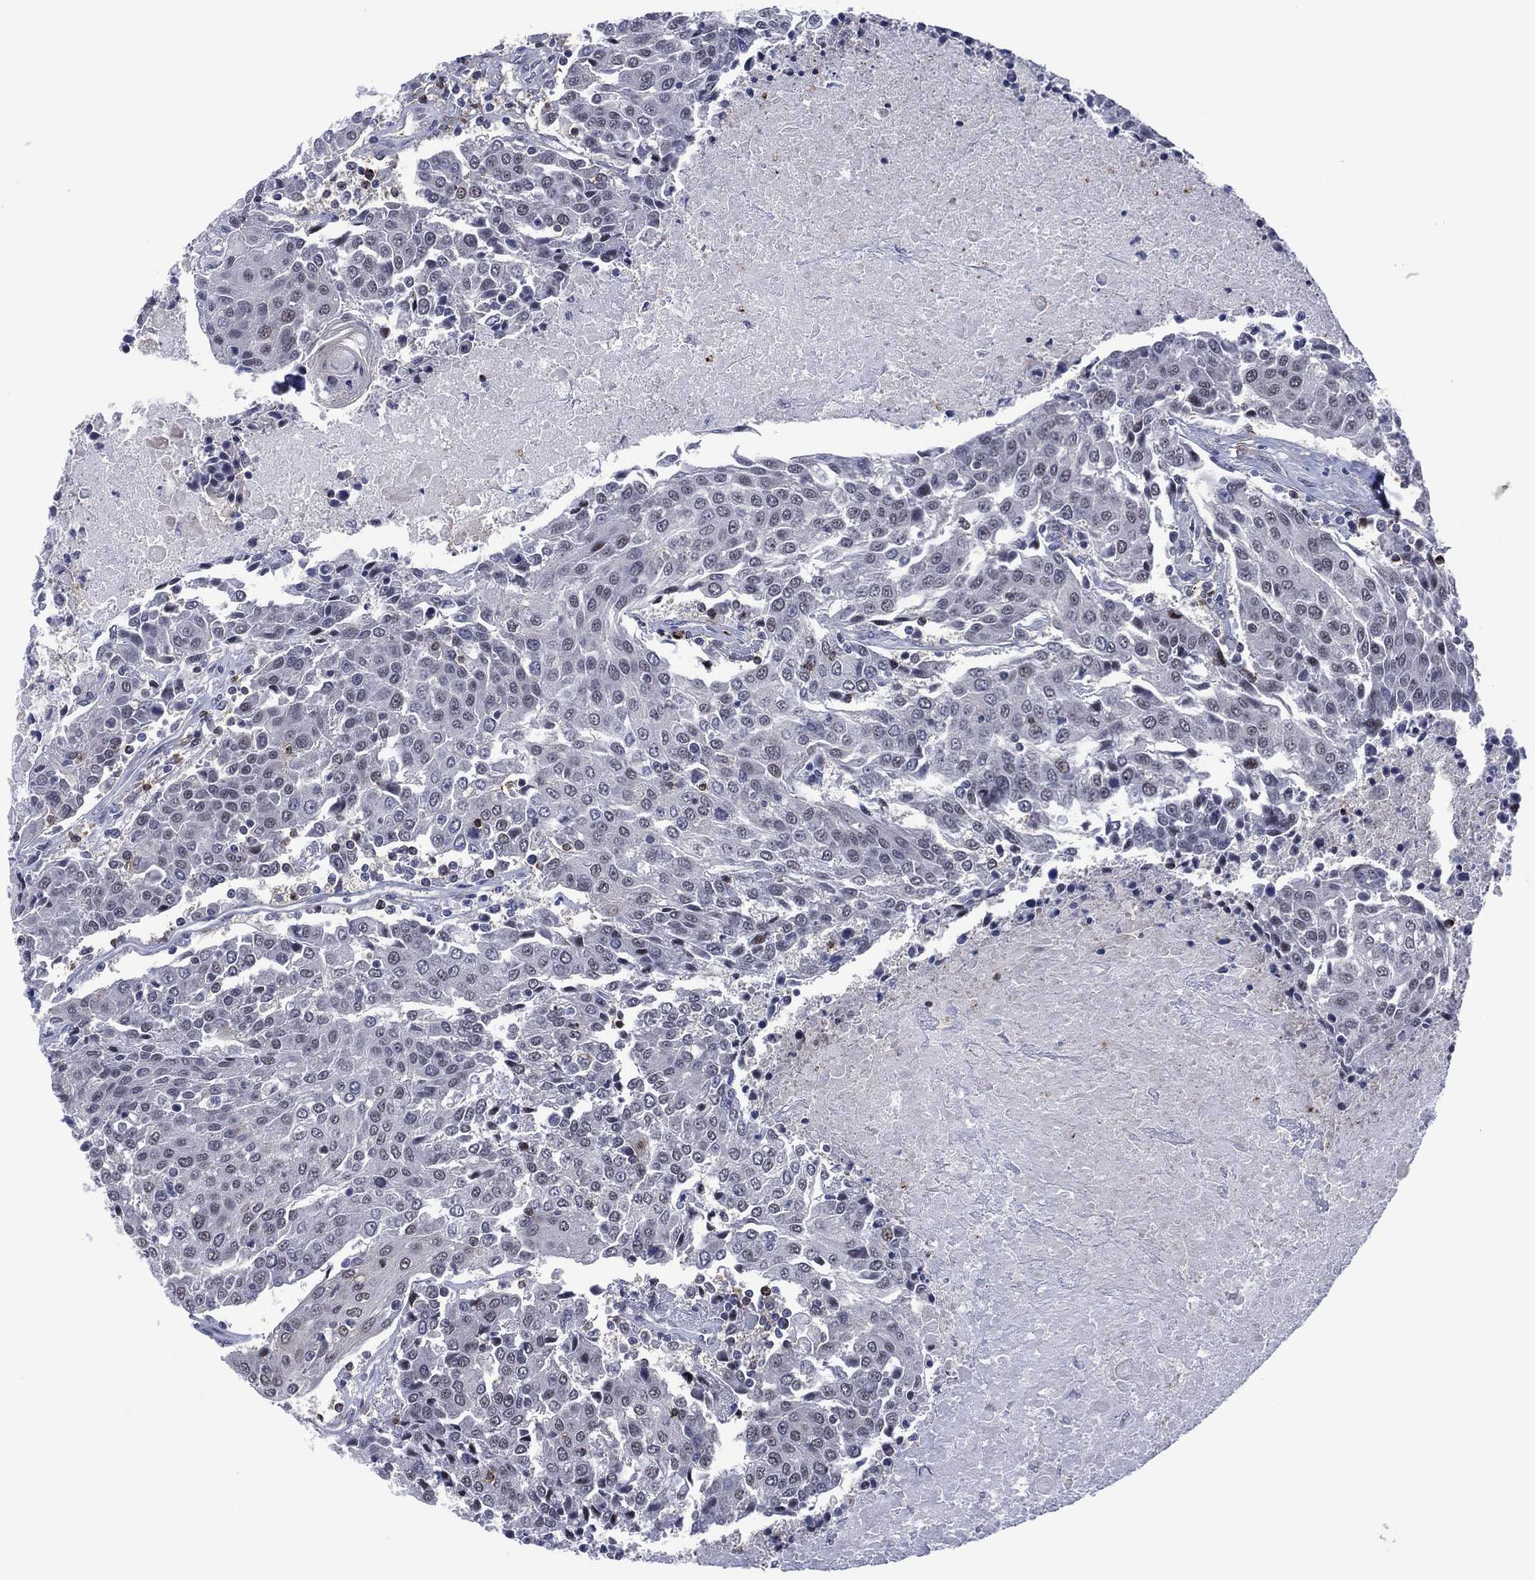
{"staining": {"intensity": "negative", "quantity": "none", "location": "none"}, "tissue": "urothelial cancer", "cell_type": "Tumor cells", "image_type": "cancer", "snomed": [{"axis": "morphology", "description": "Urothelial carcinoma, High grade"}, {"axis": "topography", "description": "Urinary bladder"}], "caption": "IHC photomicrograph of neoplastic tissue: human urothelial cancer stained with DAB (3,3'-diaminobenzidine) demonstrates no significant protein staining in tumor cells.", "gene": "DPP4", "patient": {"sex": "female", "age": 85}}